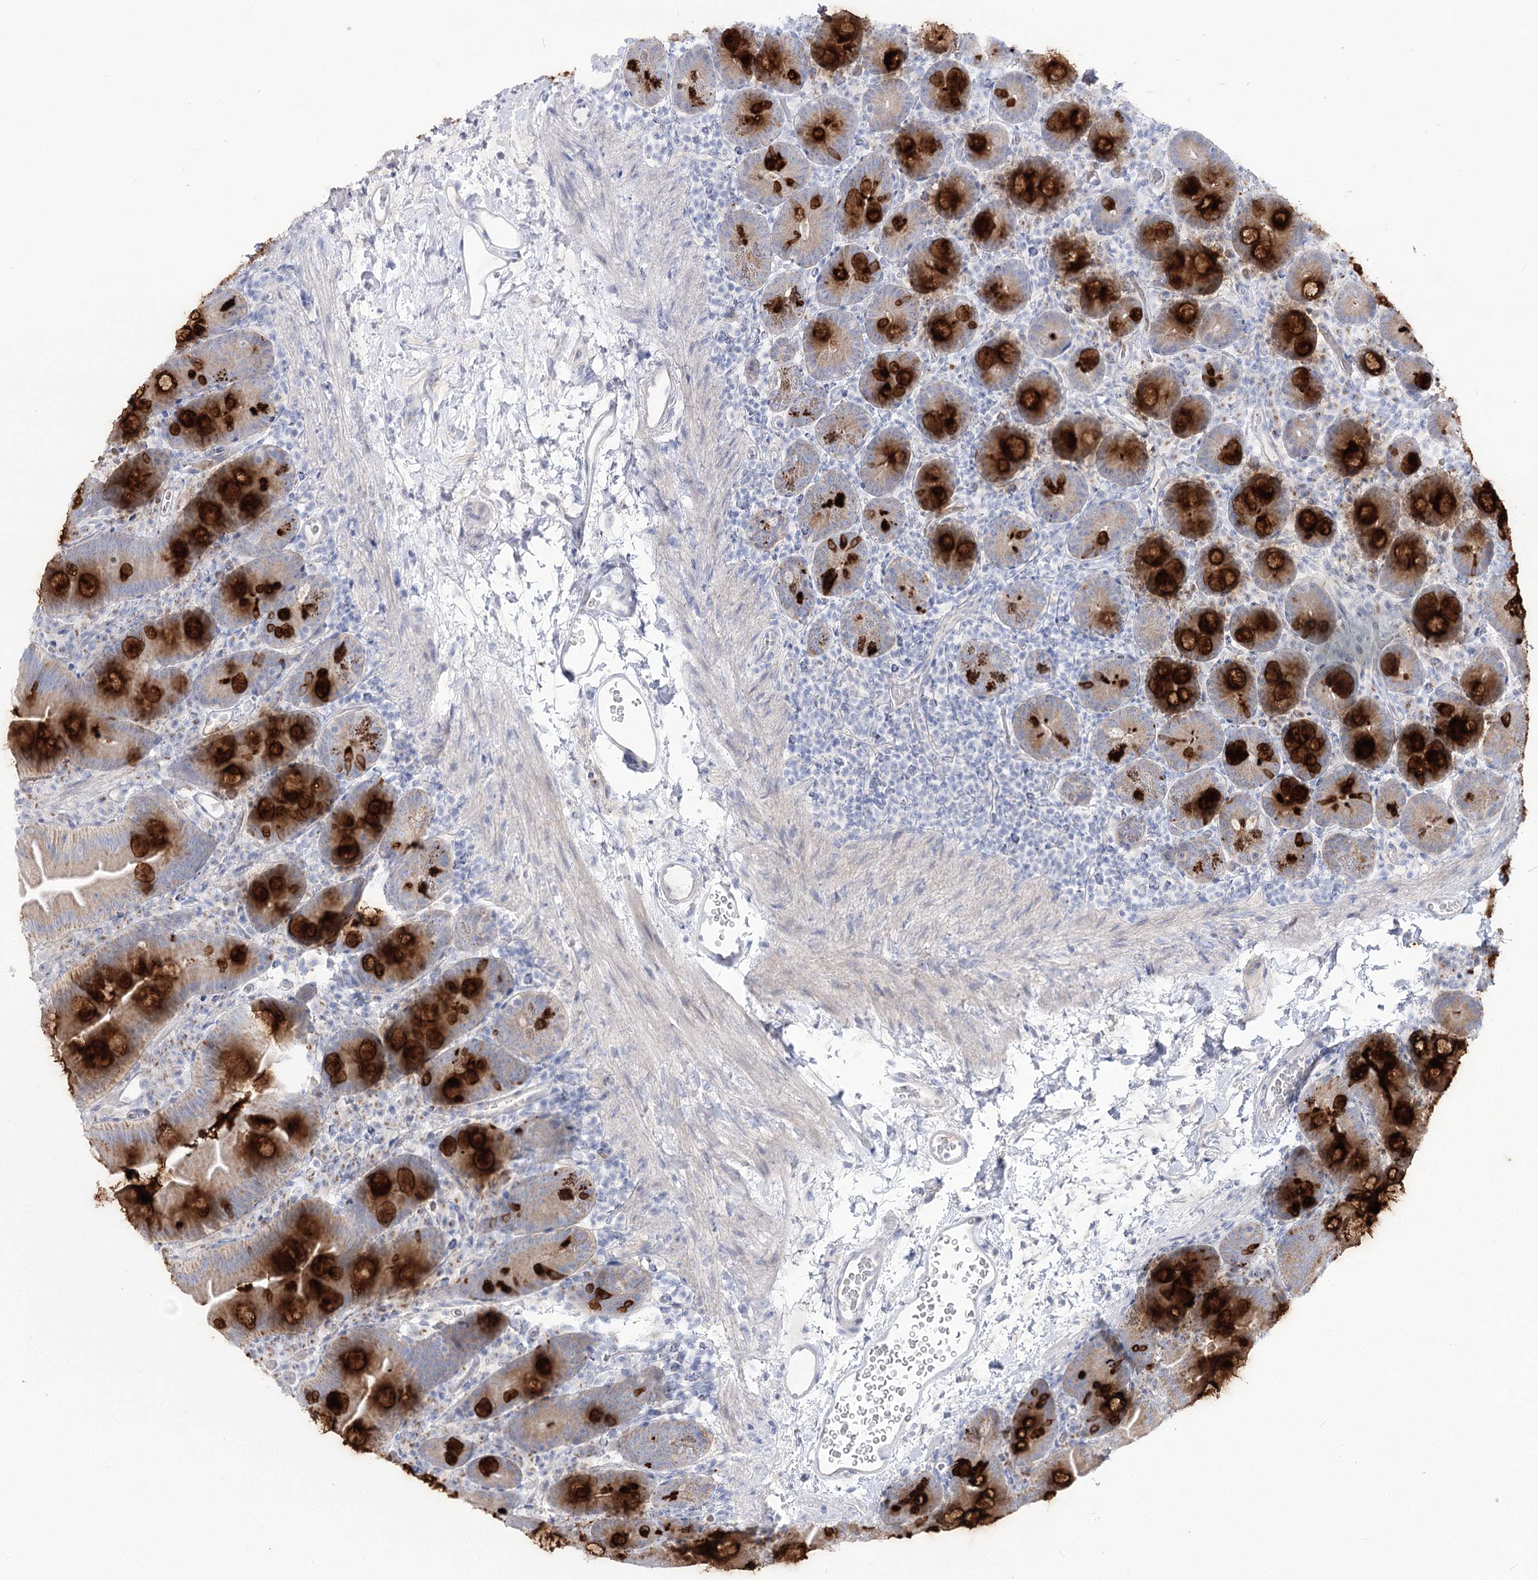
{"staining": {"intensity": "strong", "quantity": ">75%", "location": "cytoplasmic/membranous"}, "tissue": "small intestine", "cell_type": "Glandular cells", "image_type": "normal", "snomed": [{"axis": "morphology", "description": "Normal tissue, NOS"}, {"axis": "topography", "description": "Small intestine"}], "caption": "A photomicrograph of small intestine stained for a protein exhibits strong cytoplasmic/membranous brown staining in glandular cells. (Brightfield microscopy of DAB IHC at high magnification).", "gene": "SUOX", "patient": {"sex": "female", "age": 68}}